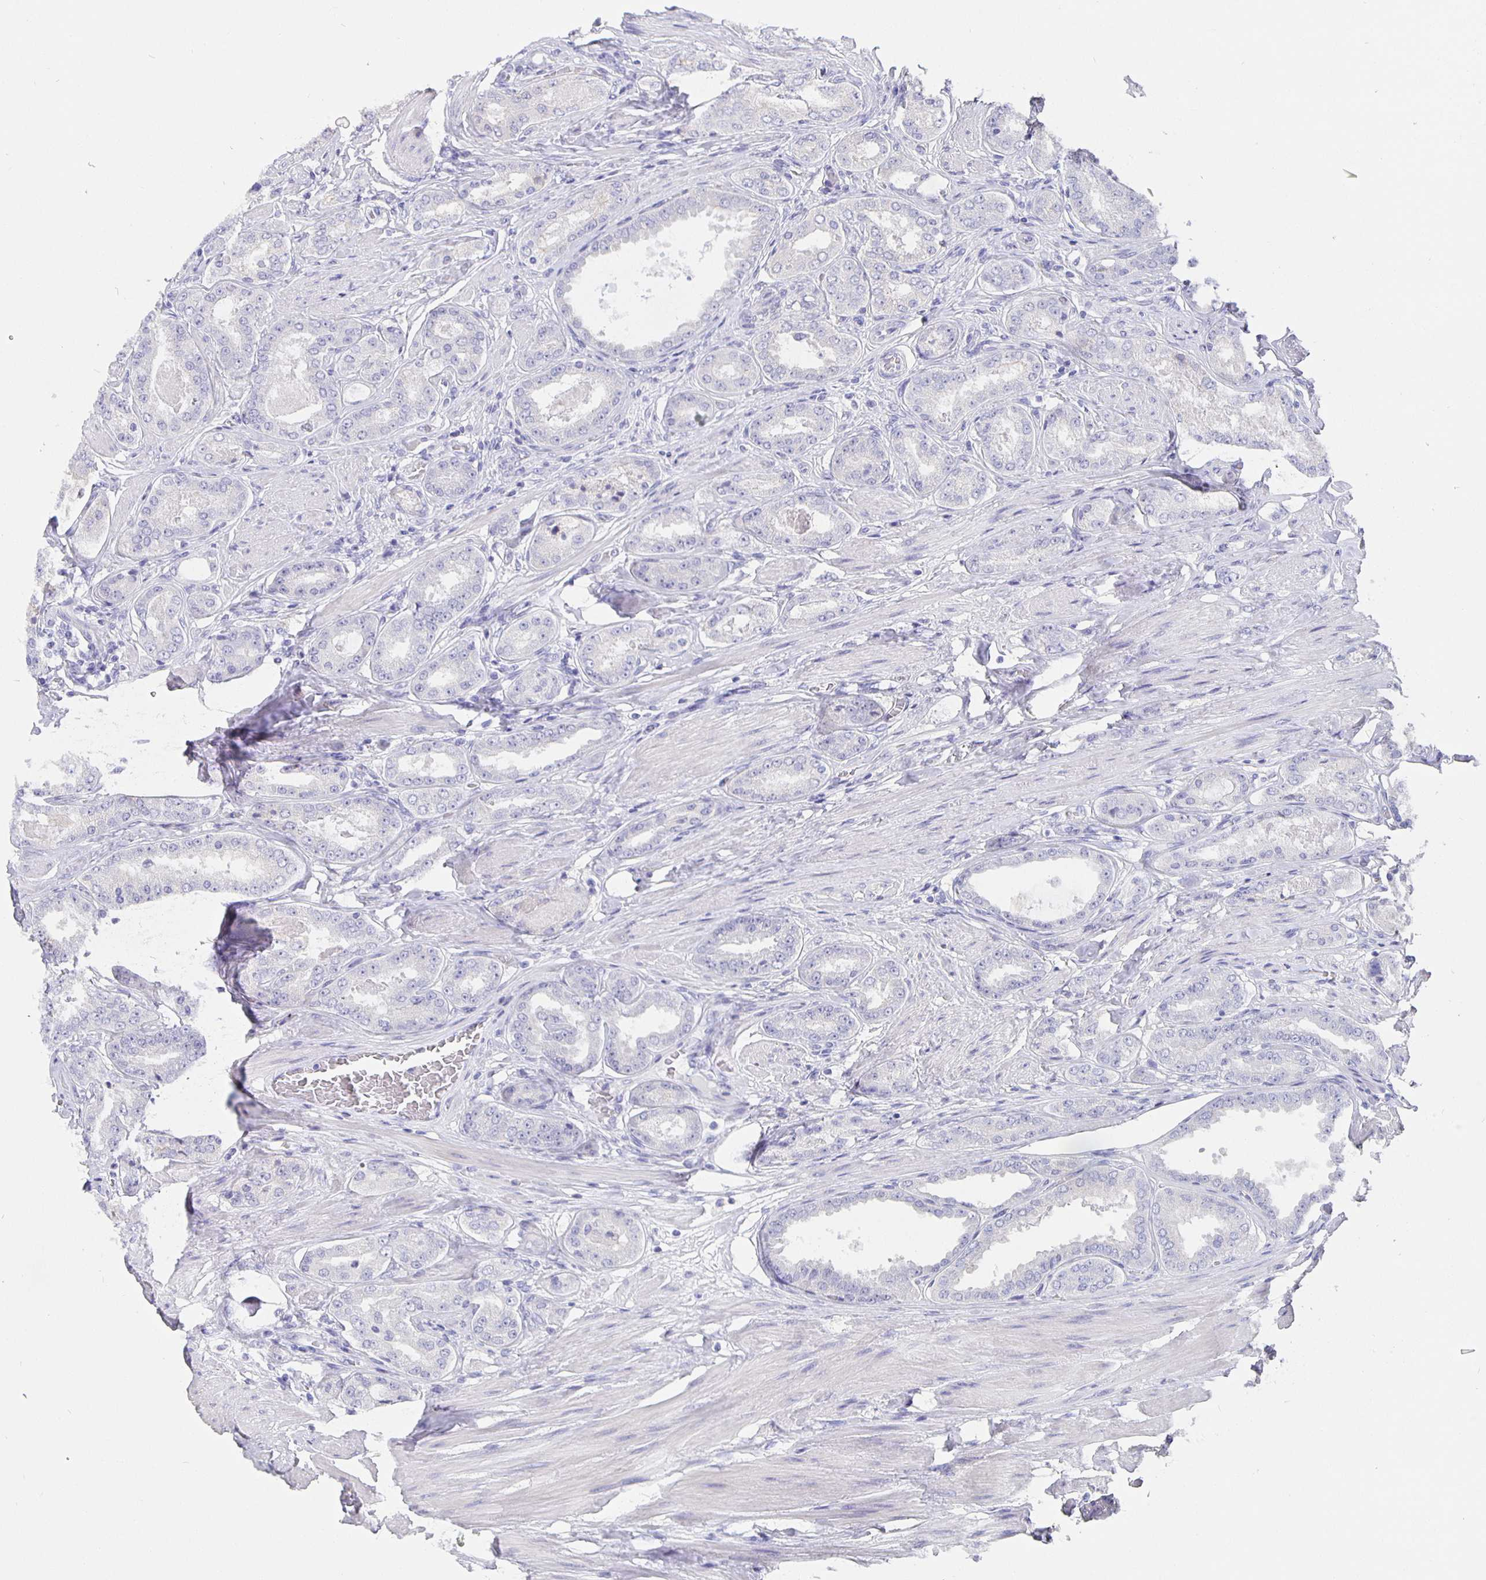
{"staining": {"intensity": "negative", "quantity": "none", "location": "none"}, "tissue": "prostate cancer", "cell_type": "Tumor cells", "image_type": "cancer", "snomed": [{"axis": "morphology", "description": "Adenocarcinoma, High grade"}, {"axis": "topography", "description": "Prostate"}], "caption": "Immunohistochemistry of human adenocarcinoma (high-grade) (prostate) demonstrates no expression in tumor cells.", "gene": "CFAP74", "patient": {"sex": "male", "age": 63}}